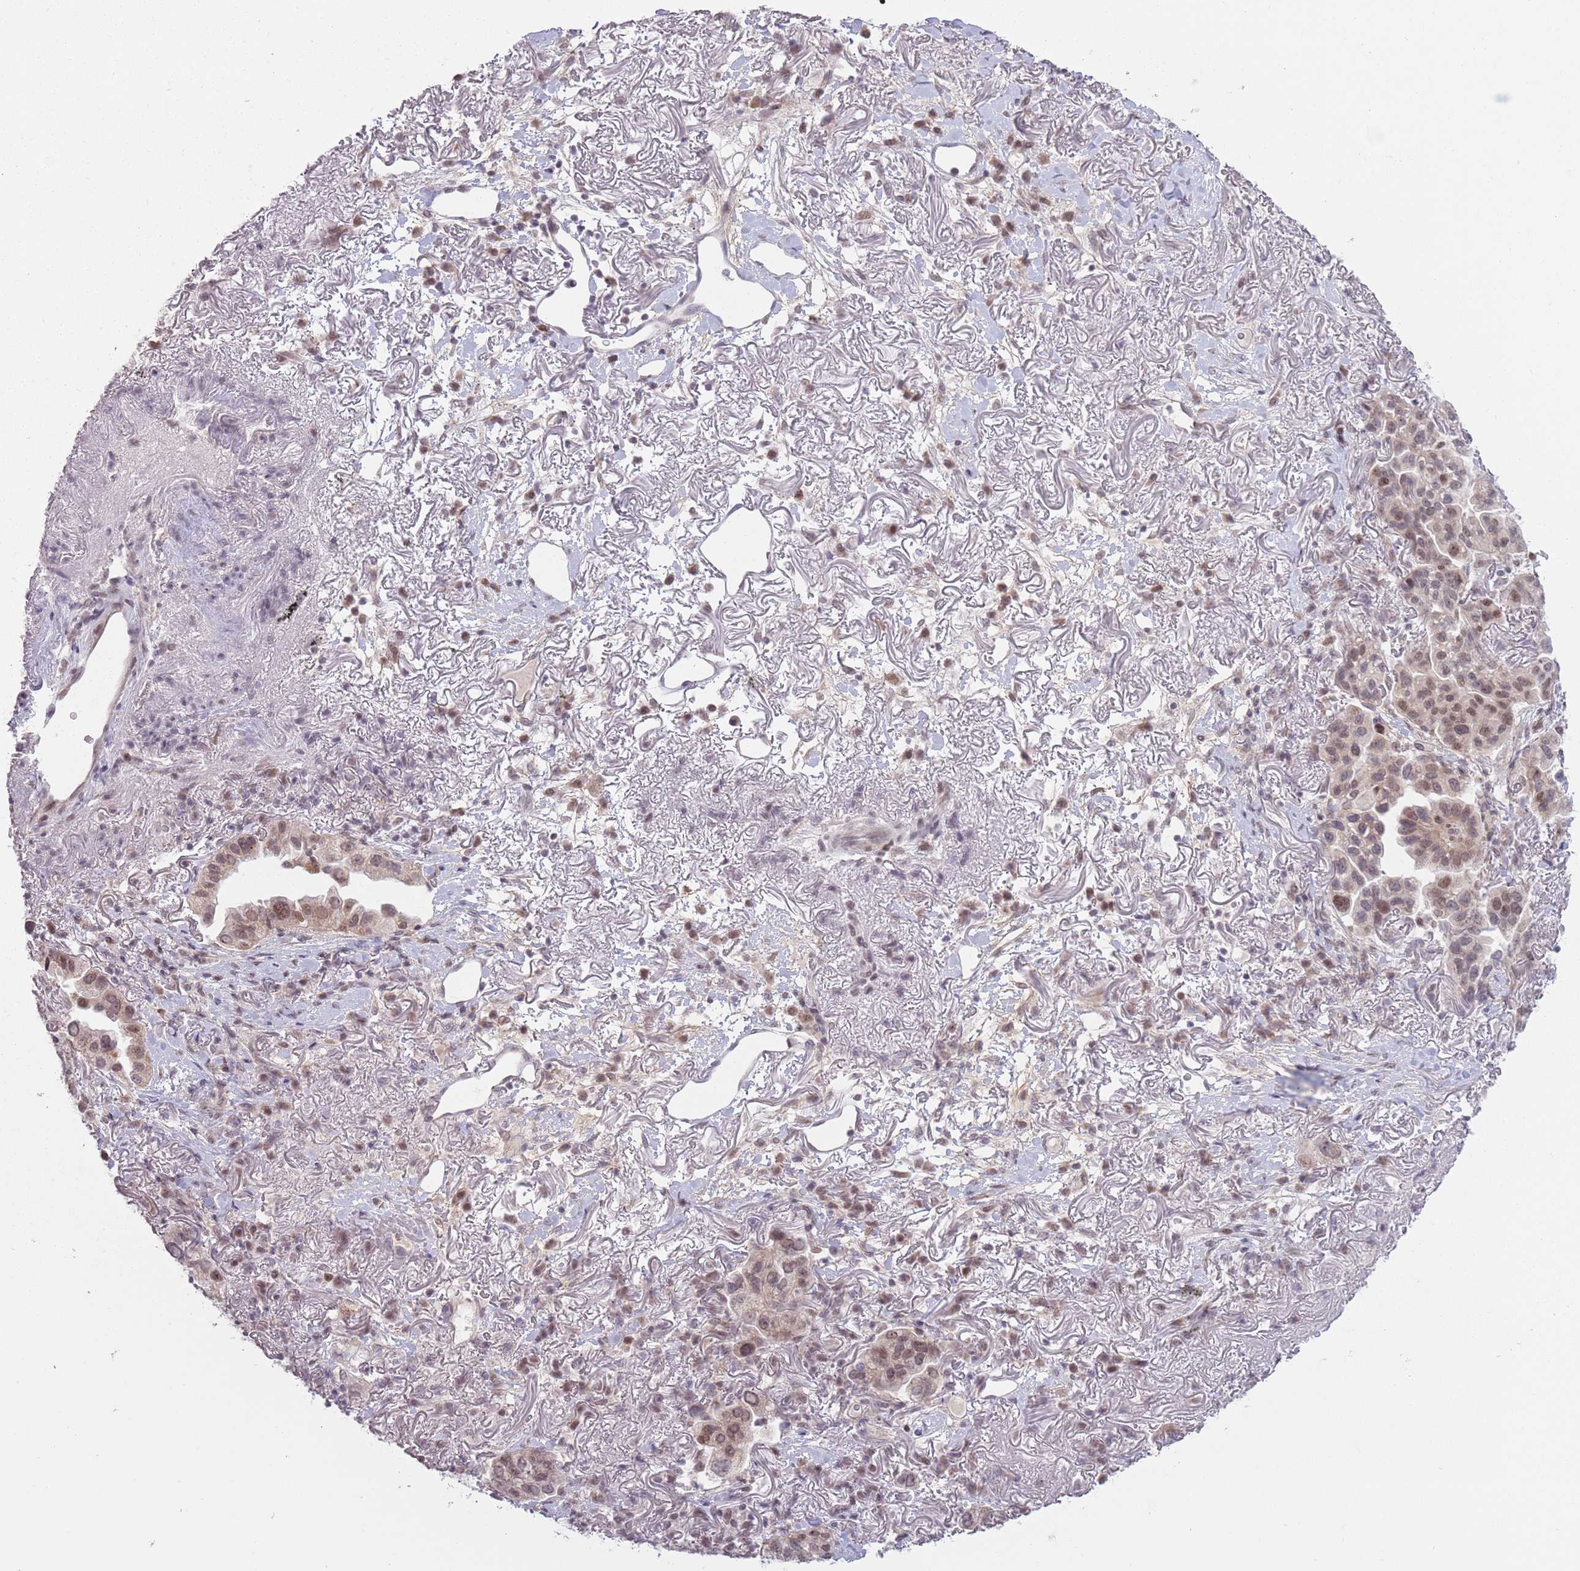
{"staining": {"intensity": "moderate", "quantity": "25%-75%", "location": "nuclear"}, "tissue": "lung cancer", "cell_type": "Tumor cells", "image_type": "cancer", "snomed": [{"axis": "morphology", "description": "Adenocarcinoma, NOS"}, {"axis": "topography", "description": "Lung"}], "caption": "This is a photomicrograph of immunohistochemistry (IHC) staining of lung cancer (adenocarcinoma), which shows moderate expression in the nuclear of tumor cells.", "gene": "MRPL34", "patient": {"sex": "female", "age": 69}}